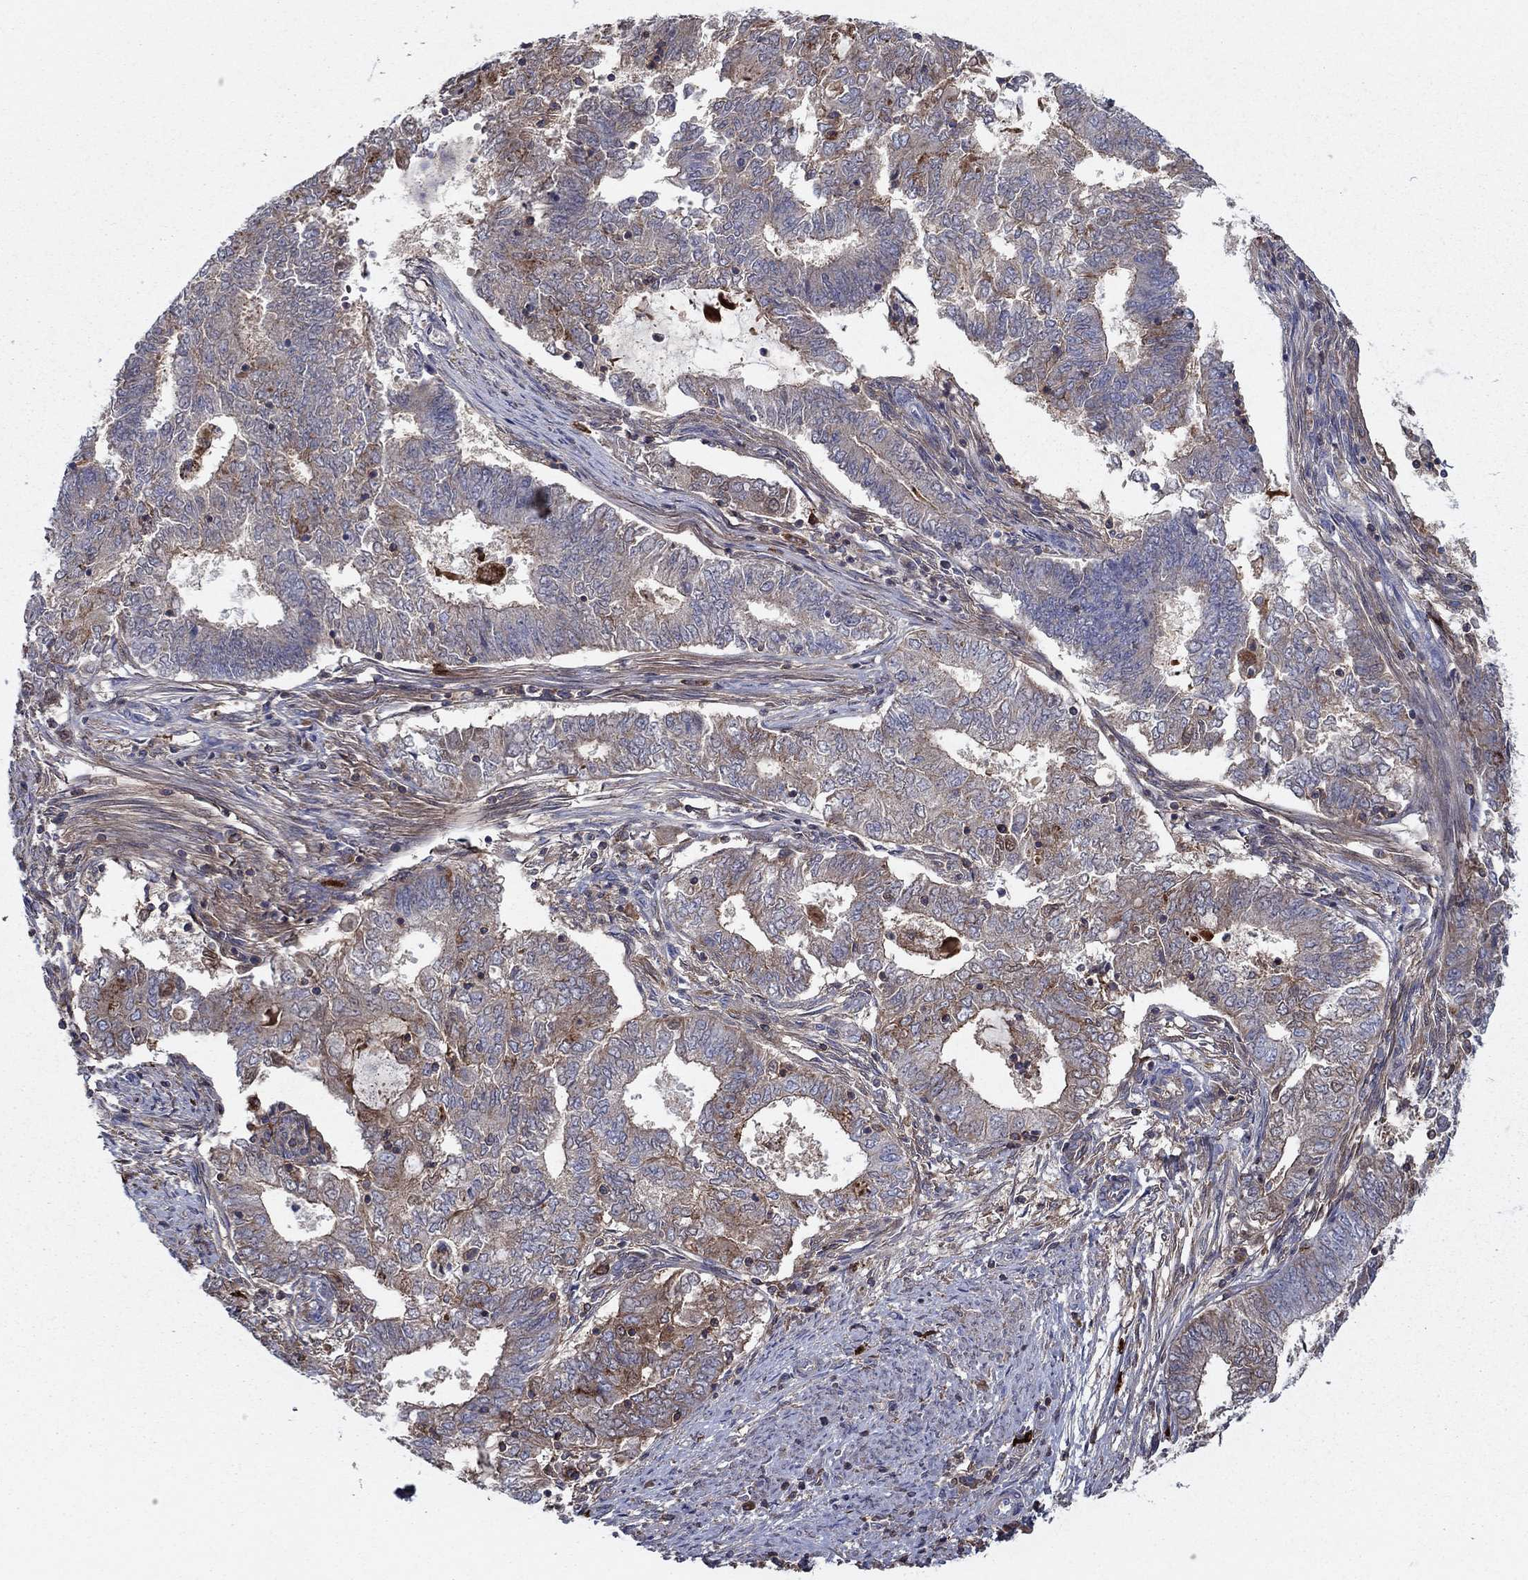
{"staining": {"intensity": "moderate", "quantity": "<25%", "location": "cytoplasmic/membranous"}, "tissue": "endometrial cancer", "cell_type": "Tumor cells", "image_type": "cancer", "snomed": [{"axis": "morphology", "description": "Adenocarcinoma, NOS"}, {"axis": "topography", "description": "Endometrium"}], "caption": "Immunohistochemistry of human endometrial cancer displays low levels of moderate cytoplasmic/membranous staining in about <25% of tumor cells.", "gene": "HPX", "patient": {"sex": "female", "age": 62}}